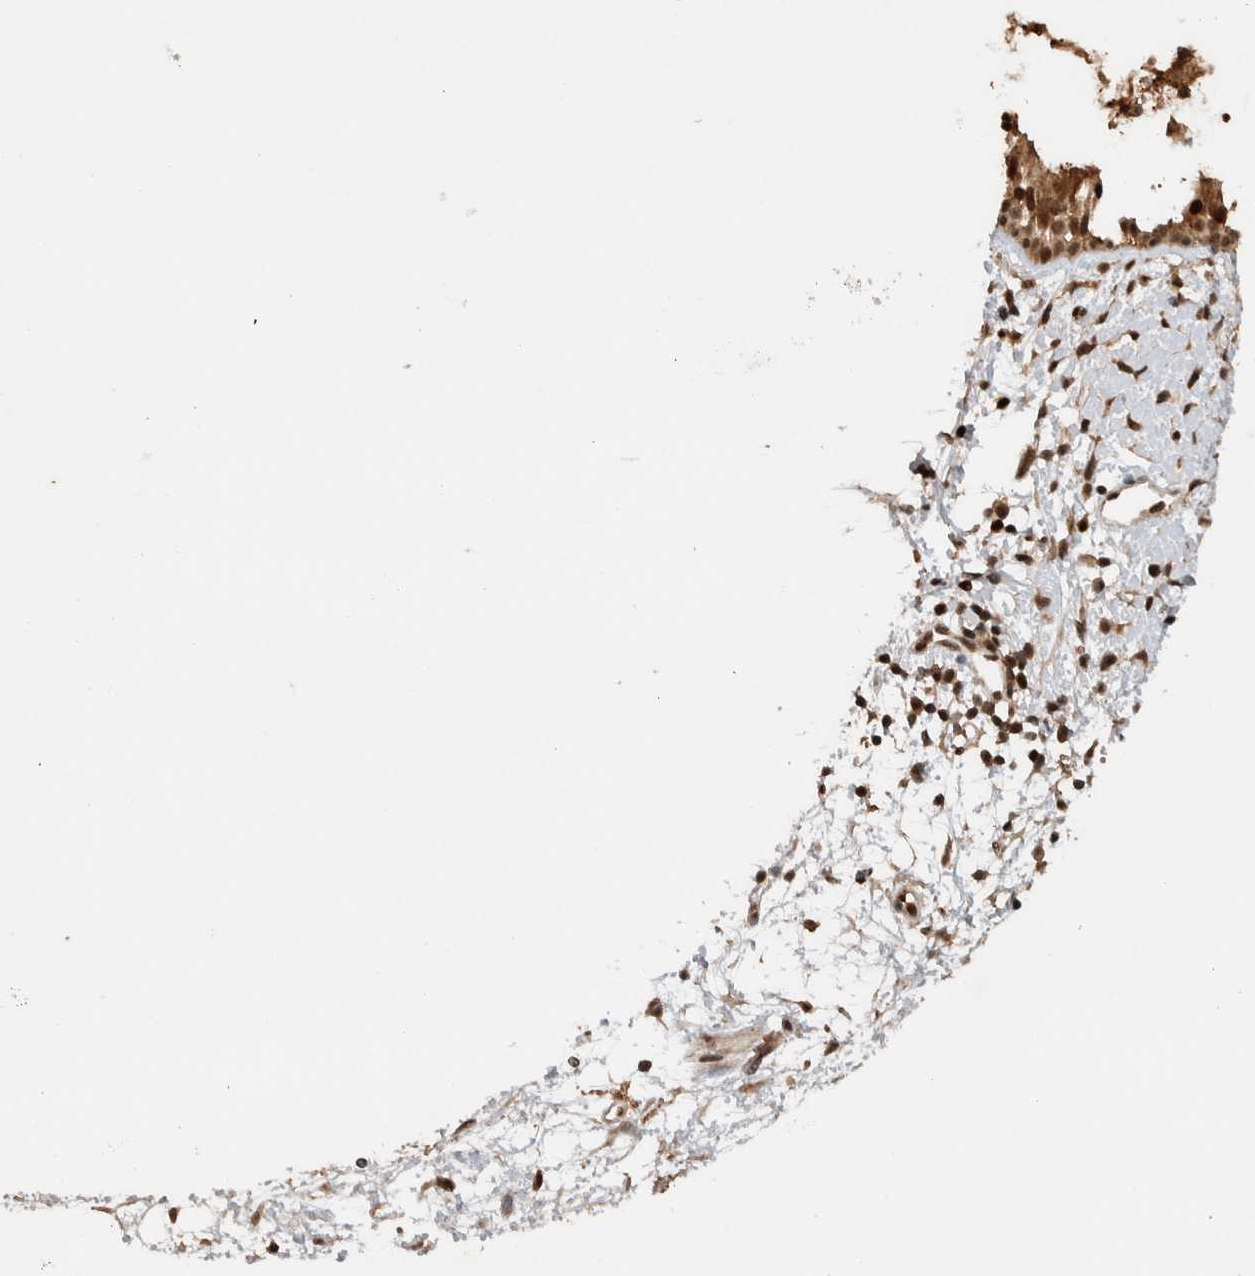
{"staining": {"intensity": "strong", "quantity": ">75%", "location": "nuclear"}, "tissue": "nasopharynx", "cell_type": "Respiratory epithelial cells", "image_type": "normal", "snomed": [{"axis": "morphology", "description": "Normal tissue, NOS"}, {"axis": "topography", "description": "Nasopharynx"}], "caption": "Protein expression analysis of normal human nasopharynx reveals strong nuclear staining in approximately >75% of respiratory epithelial cells.", "gene": "ZNF521", "patient": {"sex": "male", "age": 22}}